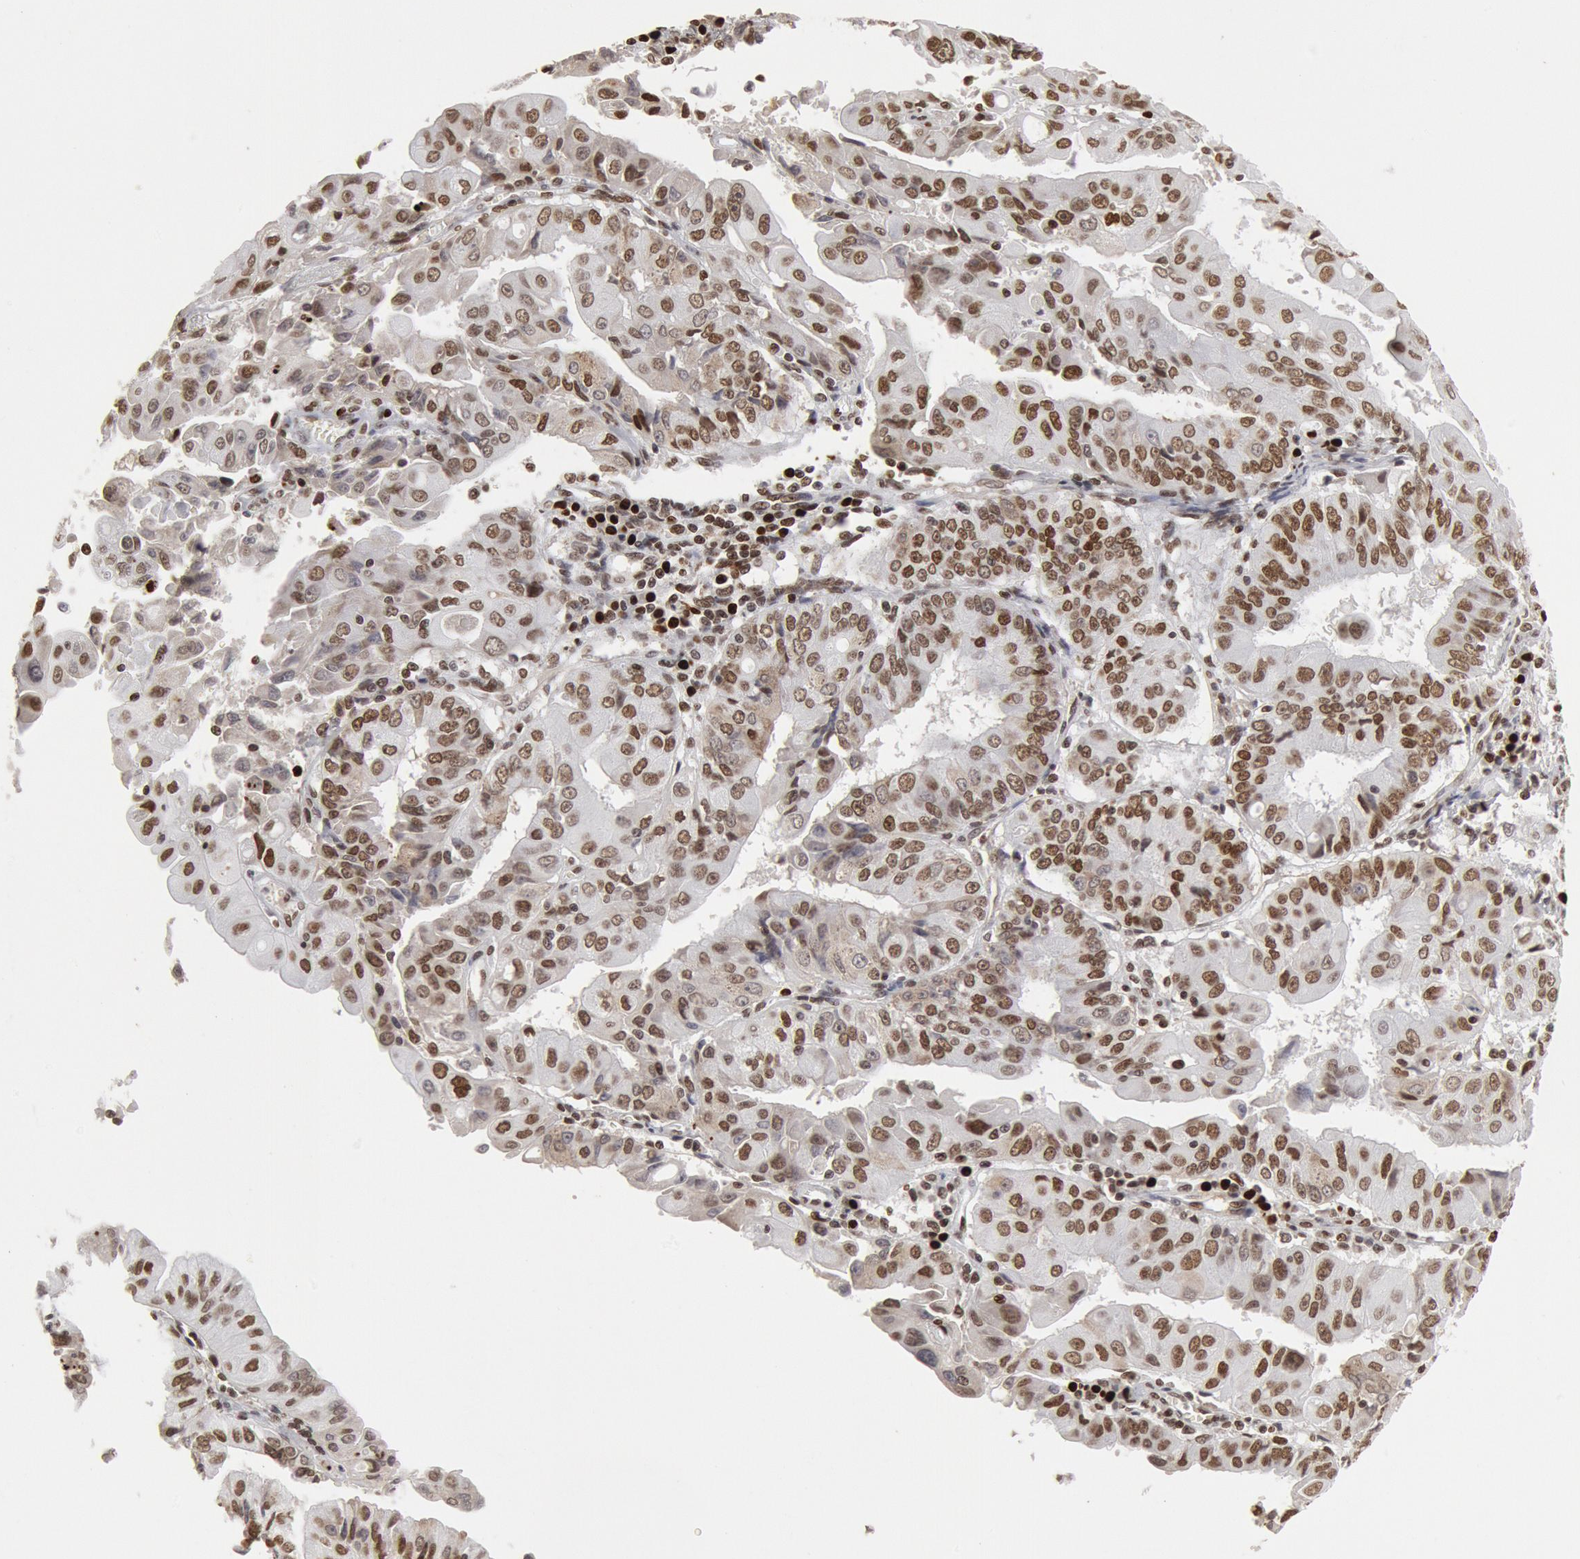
{"staining": {"intensity": "strong", "quantity": ">75%", "location": "nuclear"}, "tissue": "endometrial cancer", "cell_type": "Tumor cells", "image_type": "cancer", "snomed": [{"axis": "morphology", "description": "Adenocarcinoma, NOS"}, {"axis": "topography", "description": "Endometrium"}], "caption": "Immunohistochemistry (IHC) of human adenocarcinoma (endometrial) shows high levels of strong nuclear positivity in about >75% of tumor cells.", "gene": "SUB1", "patient": {"sex": "female", "age": 75}}